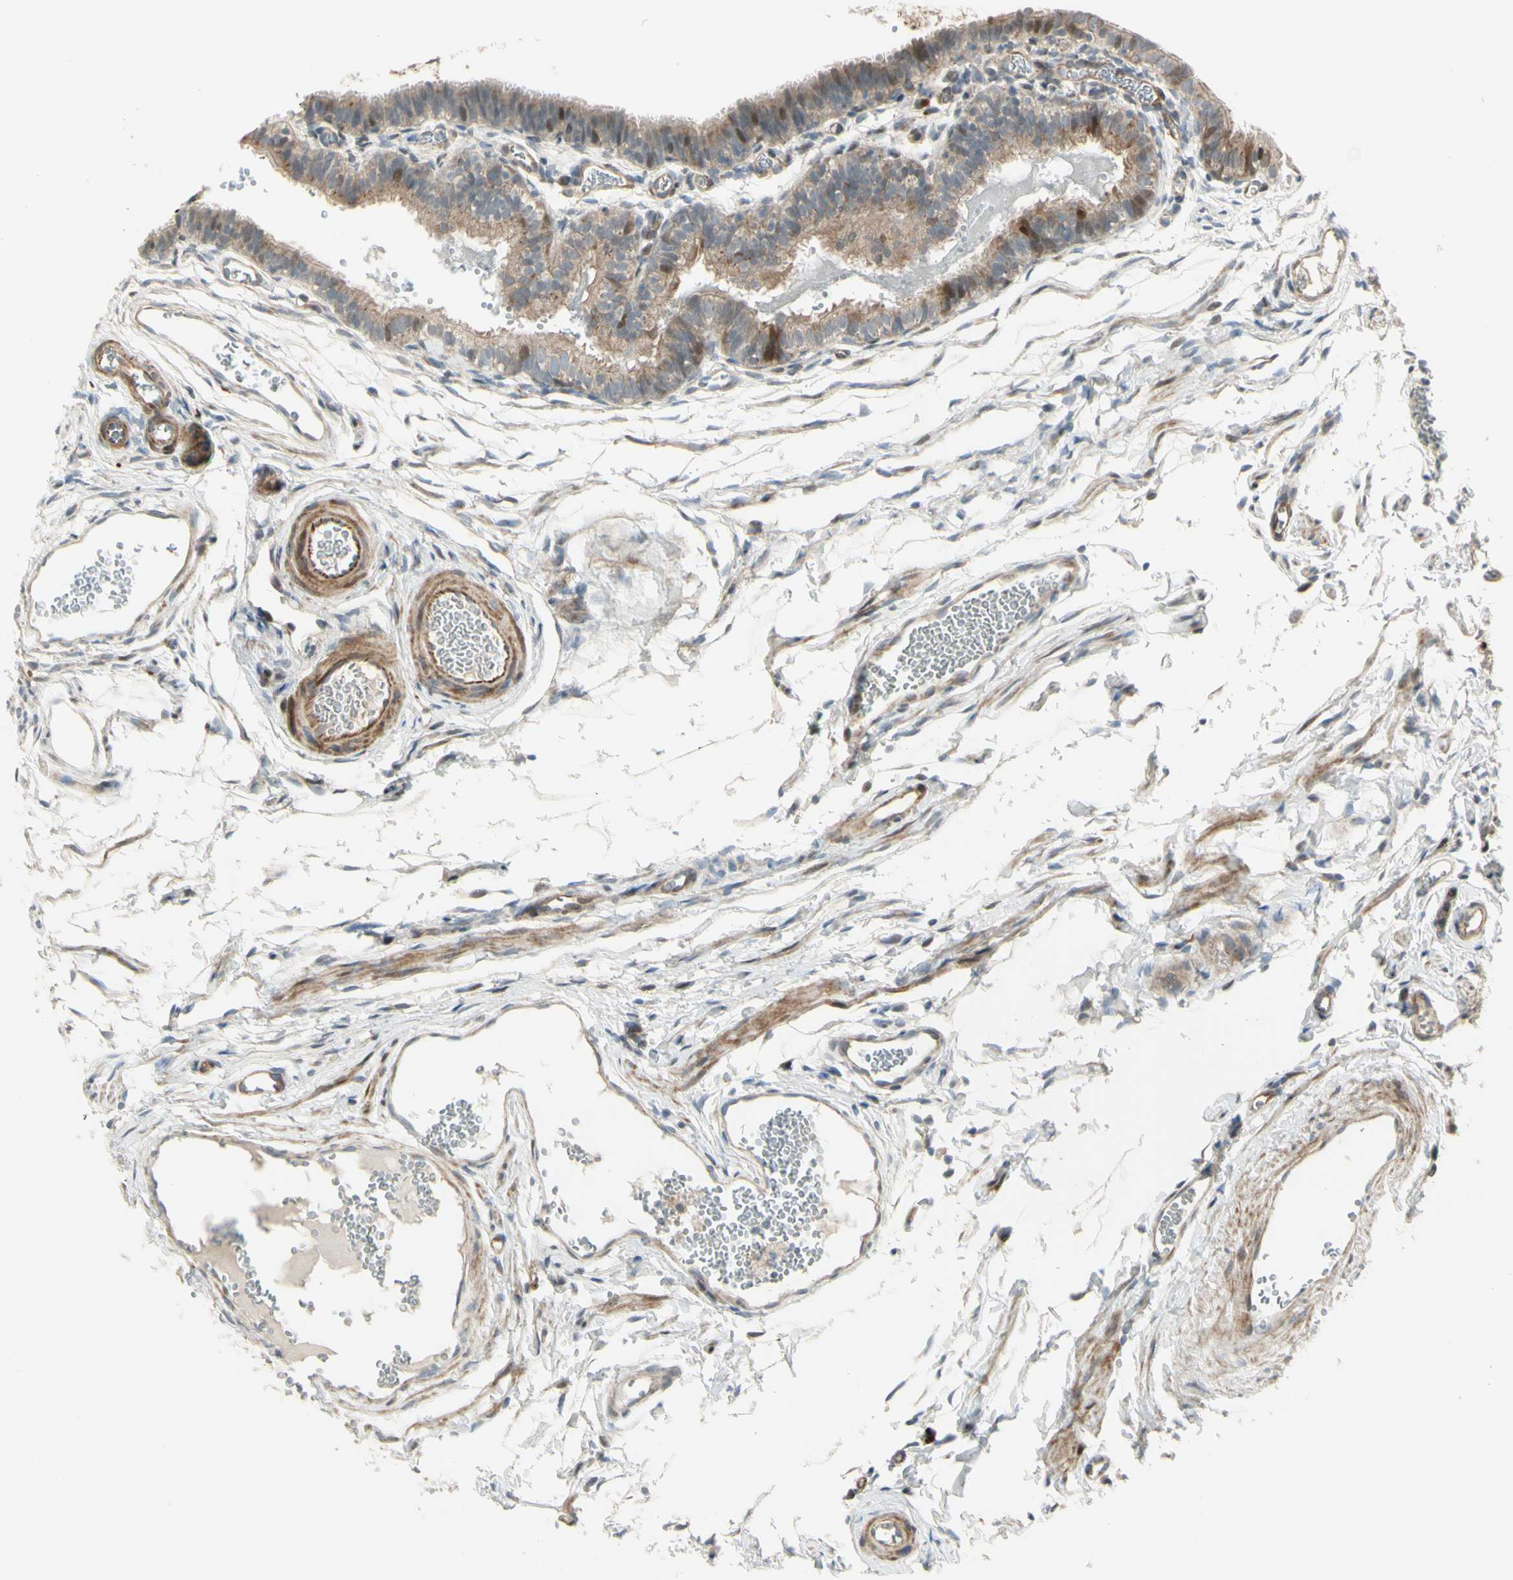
{"staining": {"intensity": "weak", "quantity": ">75%", "location": "cytoplasmic/membranous"}, "tissue": "fallopian tube", "cell_type": "Glandular cells", "image_type": "normal", "snomed": [{"axis": "morphology", "description": "Normal tissue, NOS"}, {"axis": "topography", "description": "Fallopian tube"}, {"axis": "topography", "description": "Placenta"}], "caption": "The photomicrograph demonstrates immunohistochemical staining of unremarkable fallopian tube. There is weak cytoplasmic/membranous positivity is appreciated in about >75% of glandular cells. The staining was performed using DAB to visualize the protein expression in brown, while the nuclei were stained in blue with hematoxylin (Magnification: 20x).", "gene": "NDFIP1", "patient": {"sex": "female", "age": 34}}